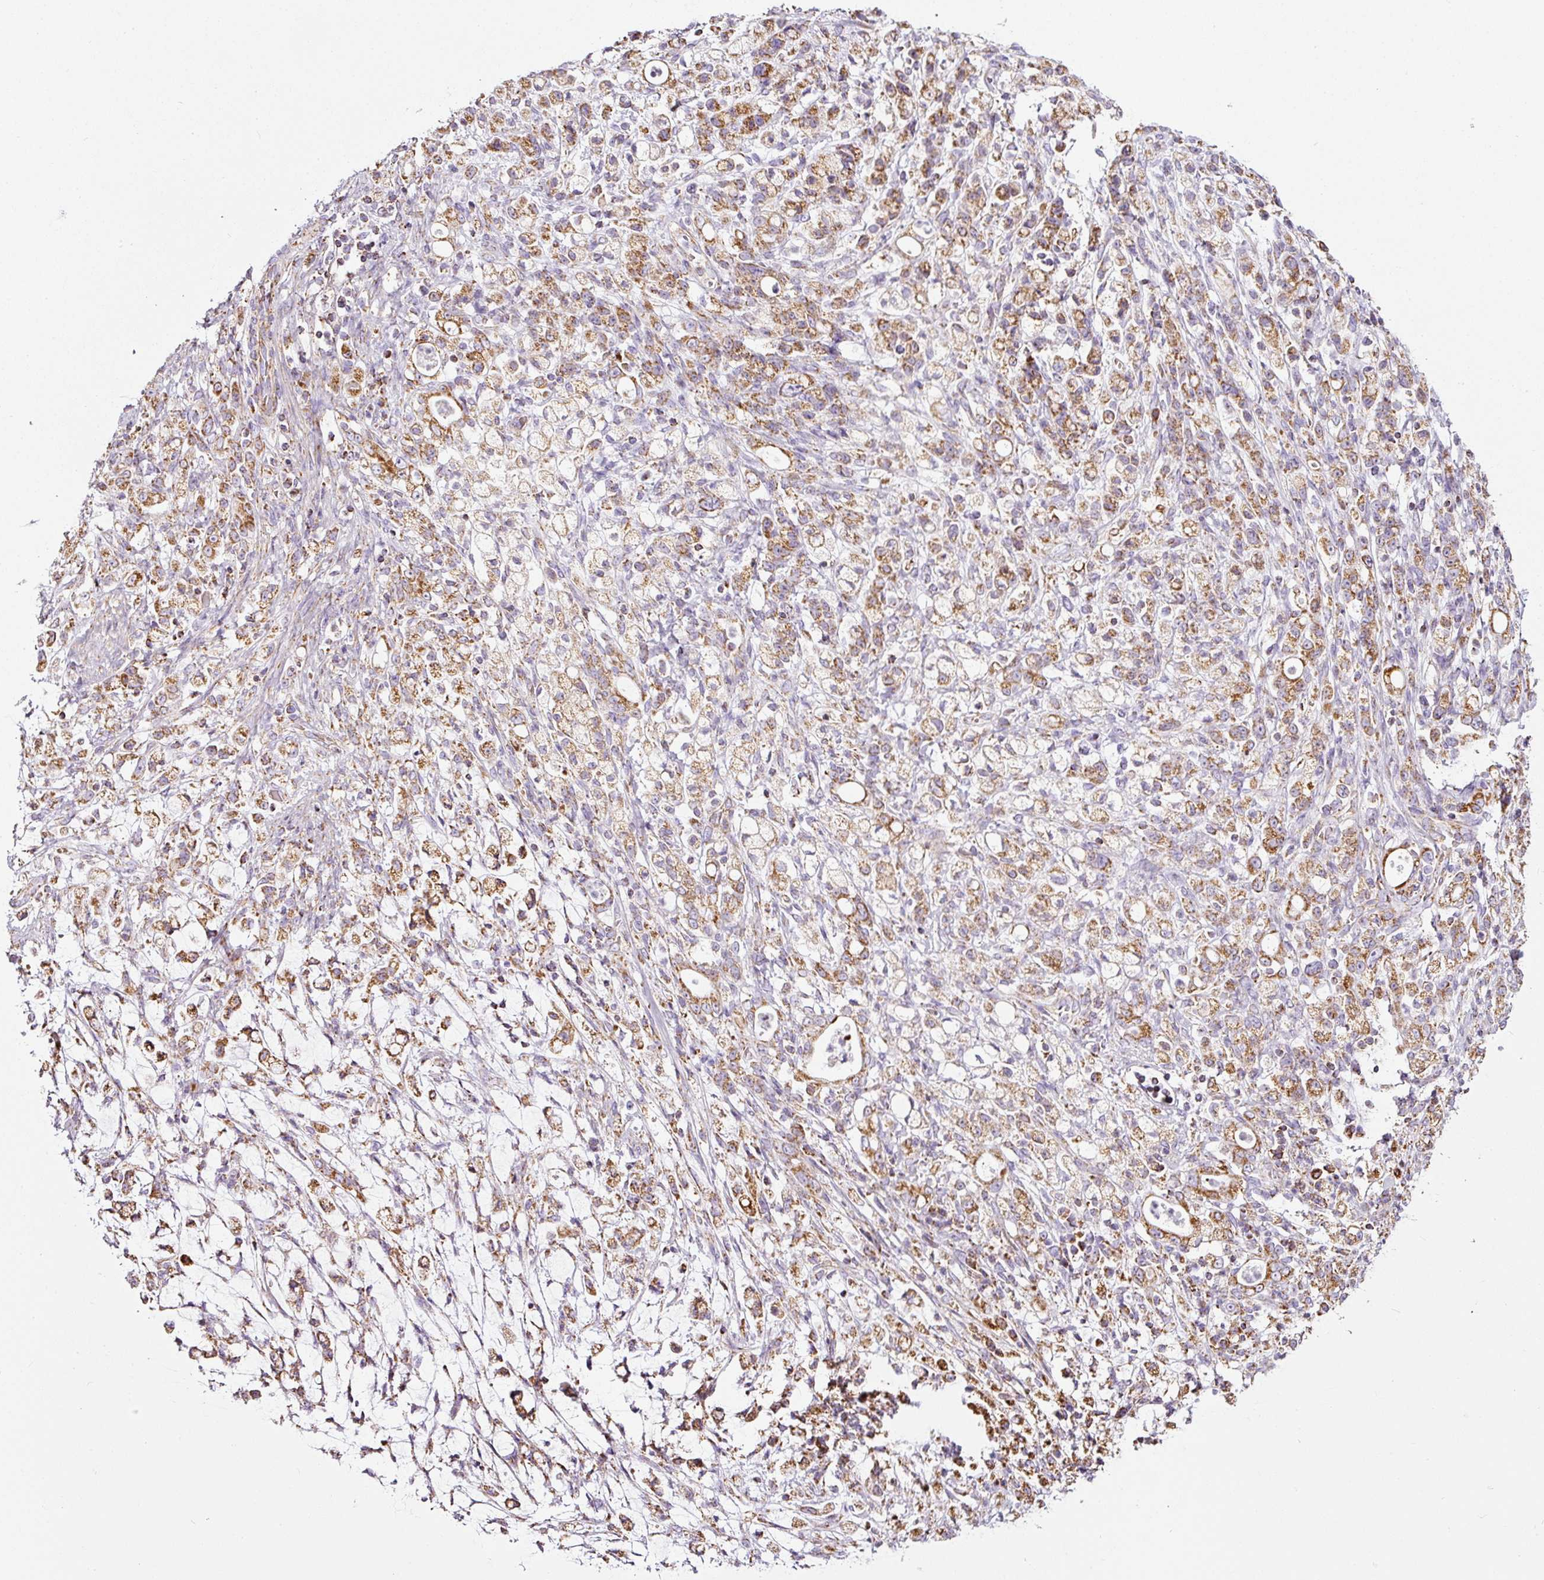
{"staining": {"intensity": "moderate", "quantity": ">75%", "location": "cytoplasmic/membranous"}, "tissue": "stomach cancer", "cell_type": "Tumor cells", "image_type": "cancer", "snomed": [{"axis": "morphology", "description": "Adenocarcinoma, NOS"}, {"axis": "topography", "description": "Stomach"}], "caption": "Human stomach cancer stained with a brown dye demonstrates moderate cytoplasmic/membranous positive staining in approximately >75% of tumor cells.", "gene": "SDHA", "patient": {"sex": "female", "age": 60}}